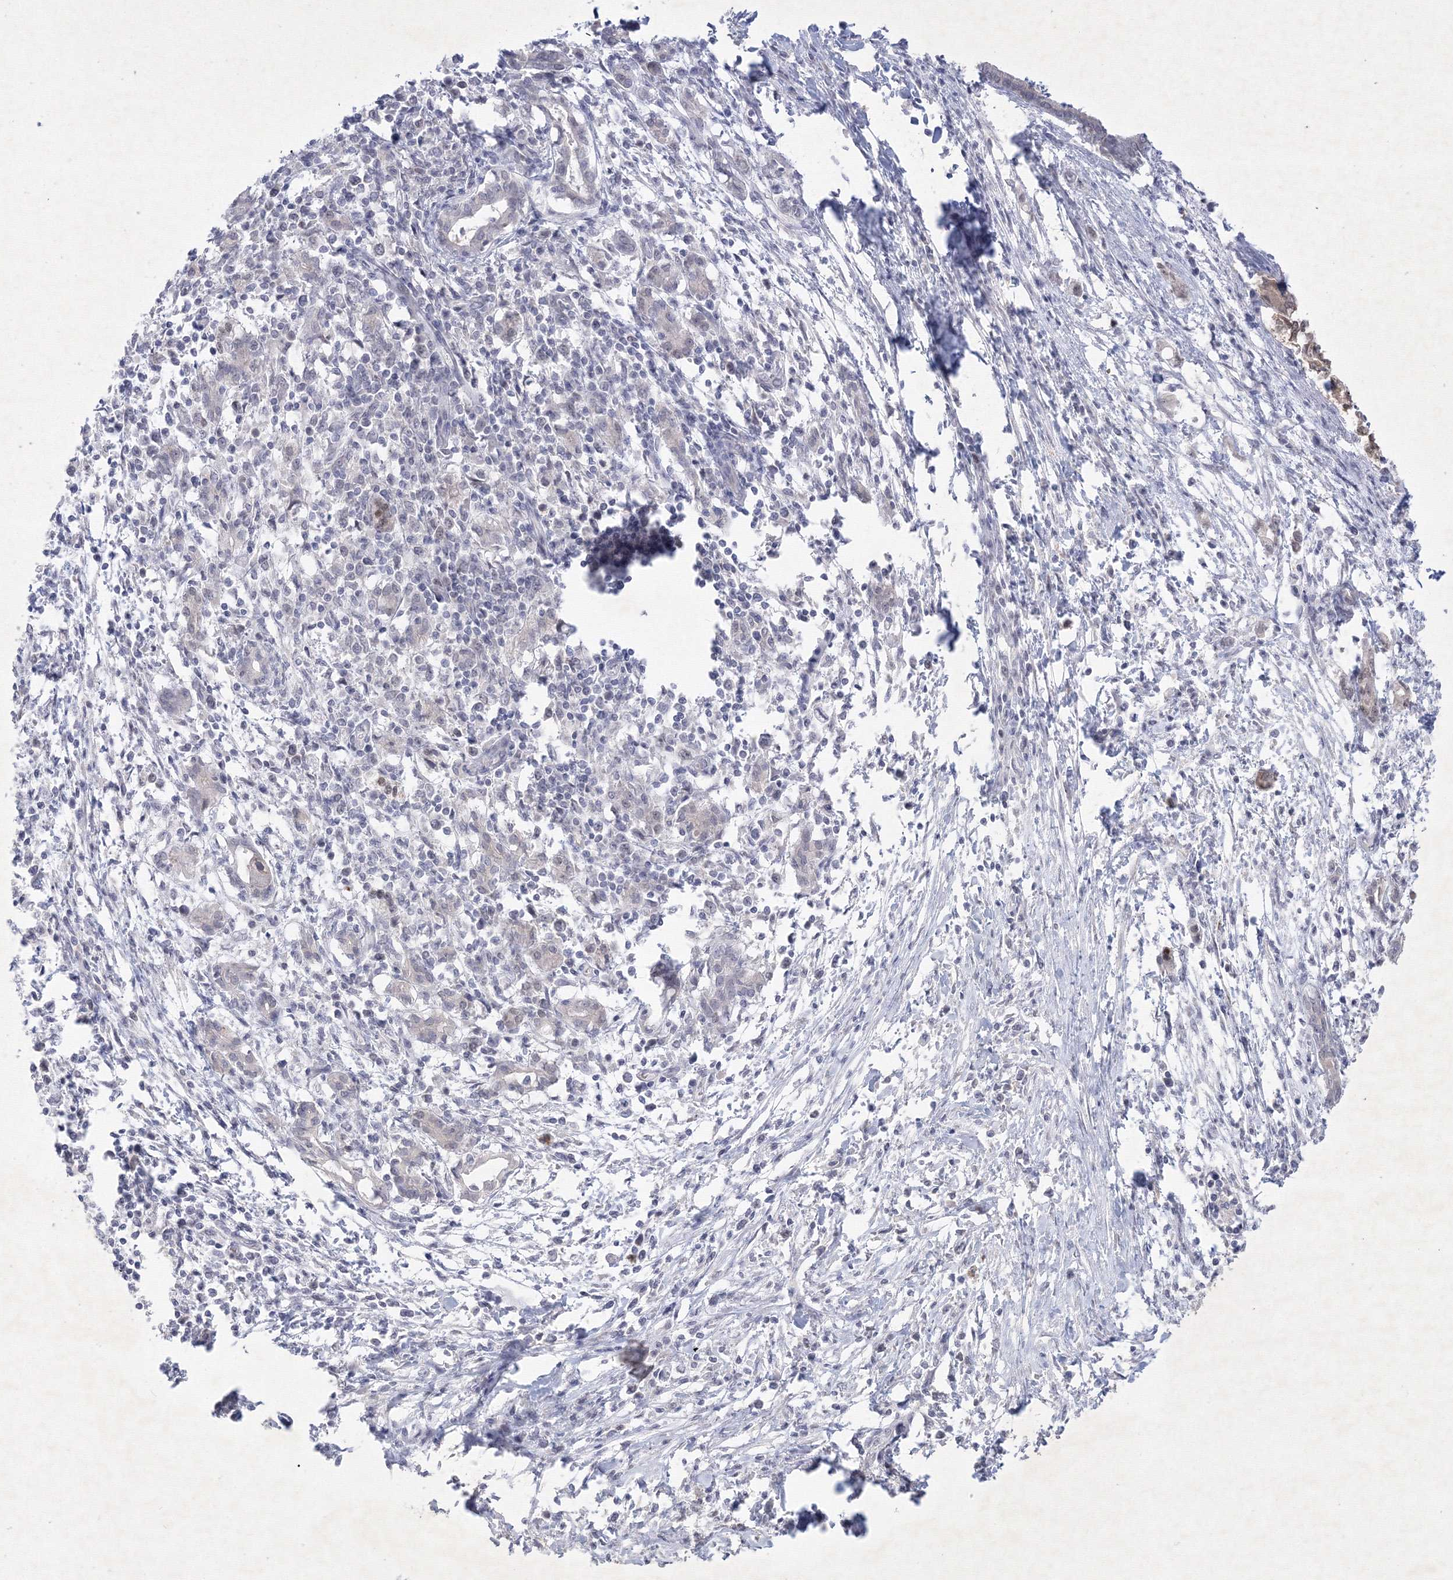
{"staining": {"intensity": "weak", "quantity": "<25%", "location": "nuclear"}, "tissue": "pancreatic cancer", "cell_type": "Tumor cells", "image_type": "cancer", "snomed": [{"axis": "morphology", "description": "Adenocarcinoma, NOS"}, {"axis": "topography", "description": "Pancreas"}], "caption": "High power microscopy histopathology image of an IHC histopathology image of pancreatic adenocarcinoma, revealing no significant positivity in tumor cells.", "gene": "NXPE3", "patient": {"sex": "female", "age": 55}}